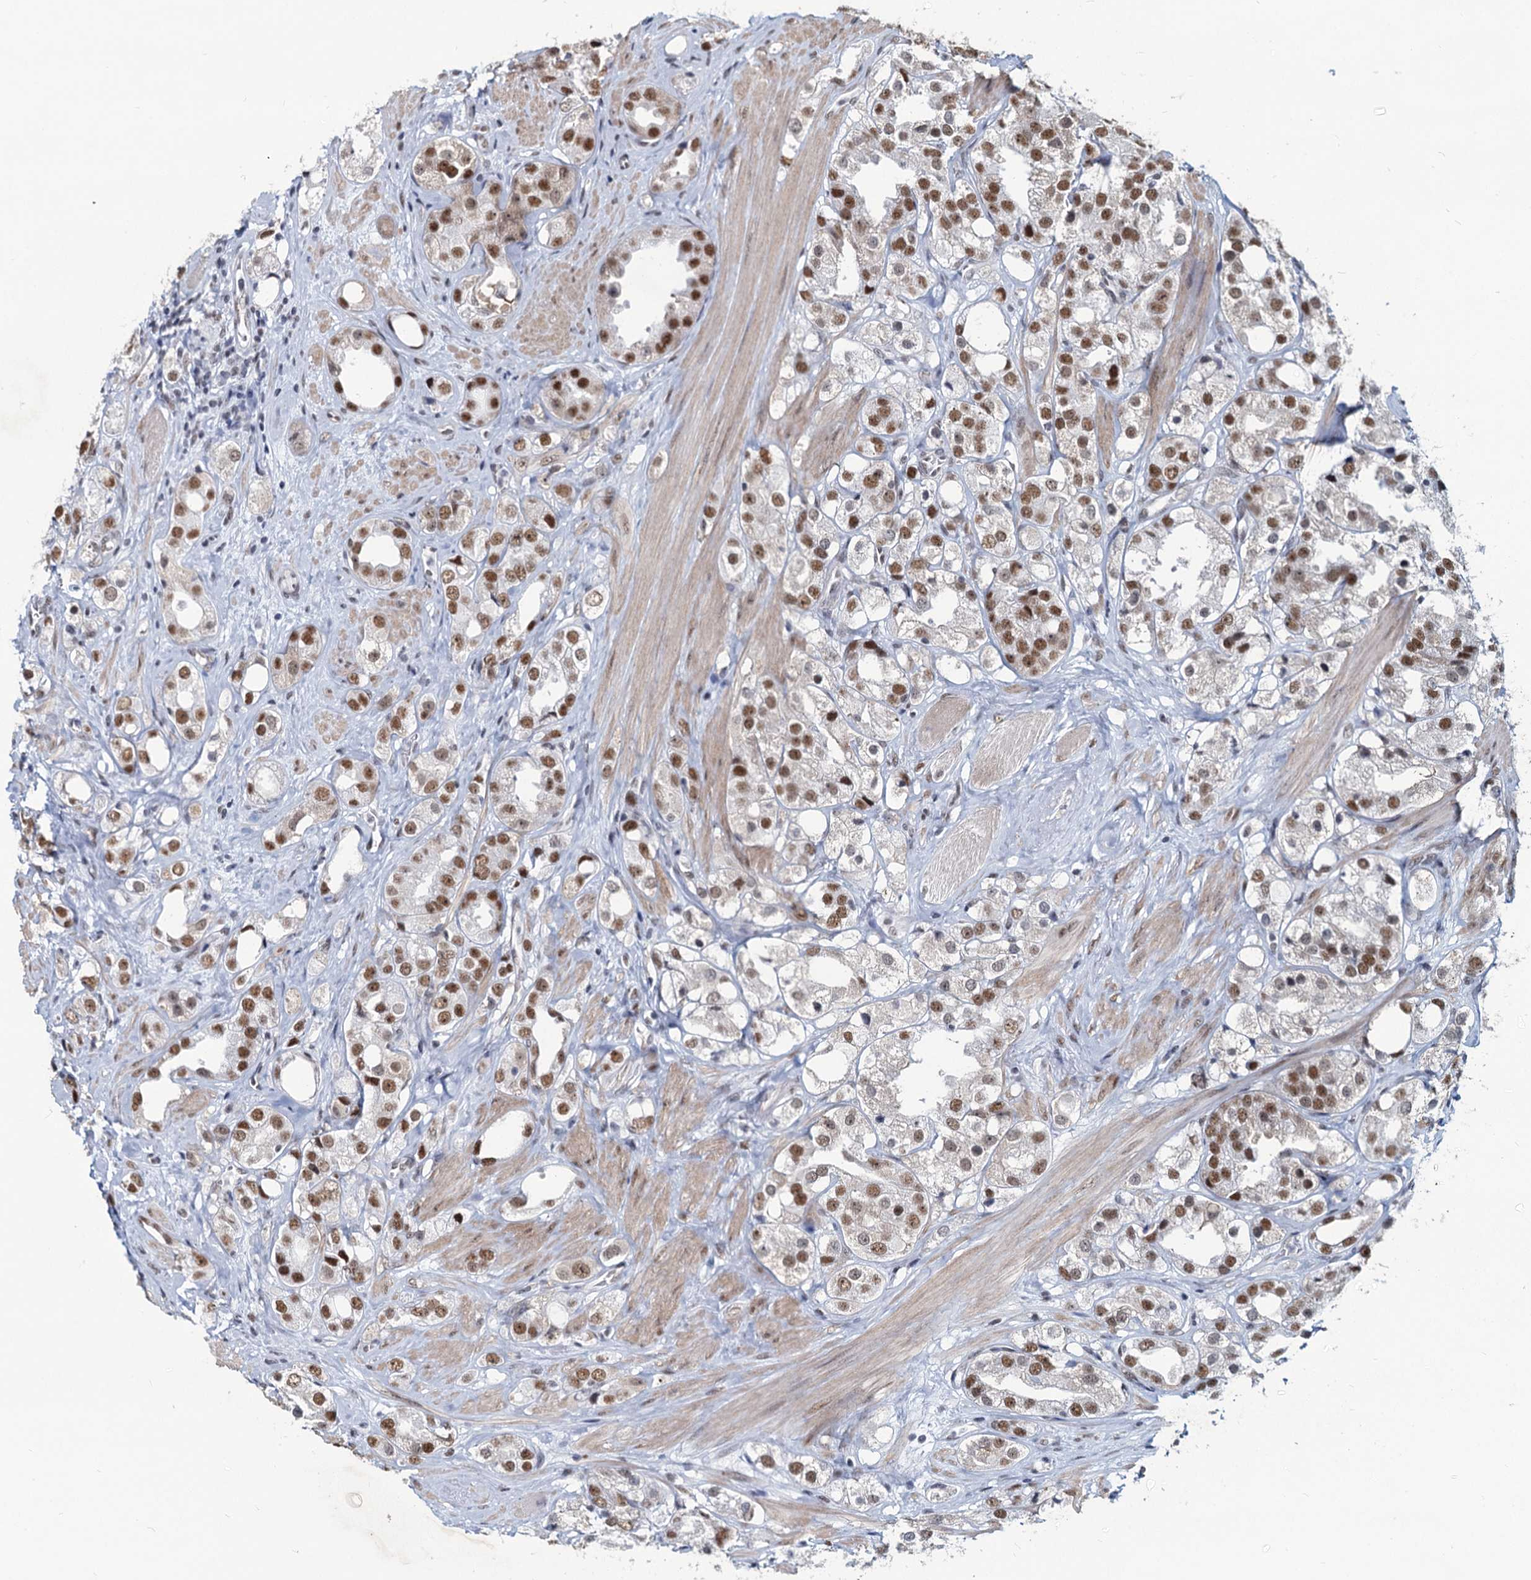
{"staining": {"intensity": "moderate", "quantity": ">75%", "location": "nuclear"}, "tissue": "prostate cancer", "cell_type": "Tumor cells", "image_type": "cancer", "snomed": [{"axis": "morphology", "description": "Adenocarcinoma, NOS"}, {"axis": "topography", "description": "Prostate"}], "caption": "Moderate nuclear protein positivity is present in approximately >75% of tumor cells in prostate adenocarcinoma. (brown staining indicates protein expression, while blue staining denotes nuclei).", "gene": "METTL14", "patient": {"sex": "male", "age": 79}}